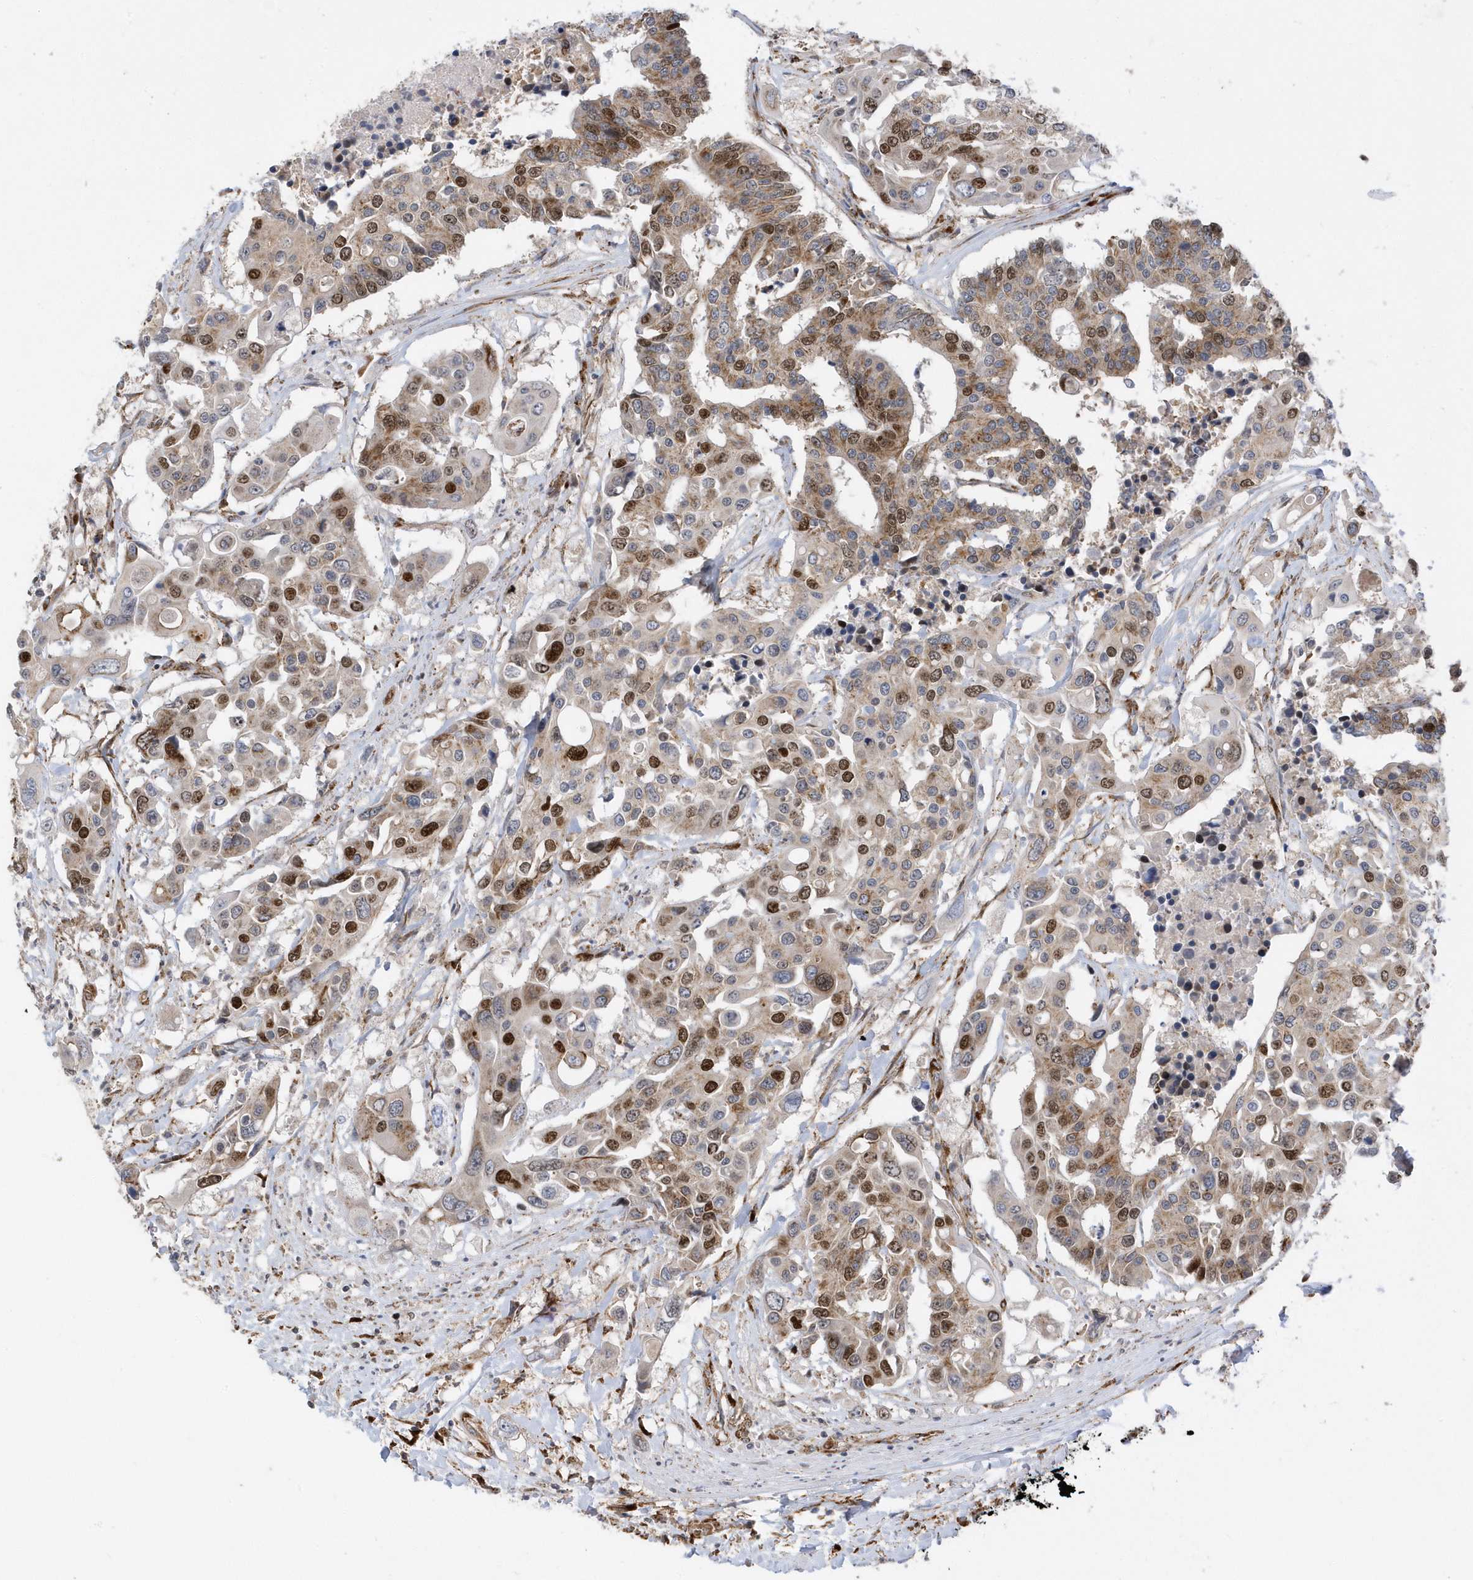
{"staining": {"intensity": "moderate", "quantity": "25%-75%", "location": "nuclear"}, "tissue": "colorectal cancer", "cell_type": "Tumor cells", "image_type": "cancer", "snomed": [{"axis": "morphology", "description": "Adenocarcinoma, NOS"}, {"axis": "topography", "description": "Colon"}], "caption": "Immunohistochemical staining of adenocarcinoma (colorectal) shows moderate nuclear protein staining in about 25%-75% of tumor cells.", "gene": "HRH4", "patient": {"sex": "male", "age": 77}}